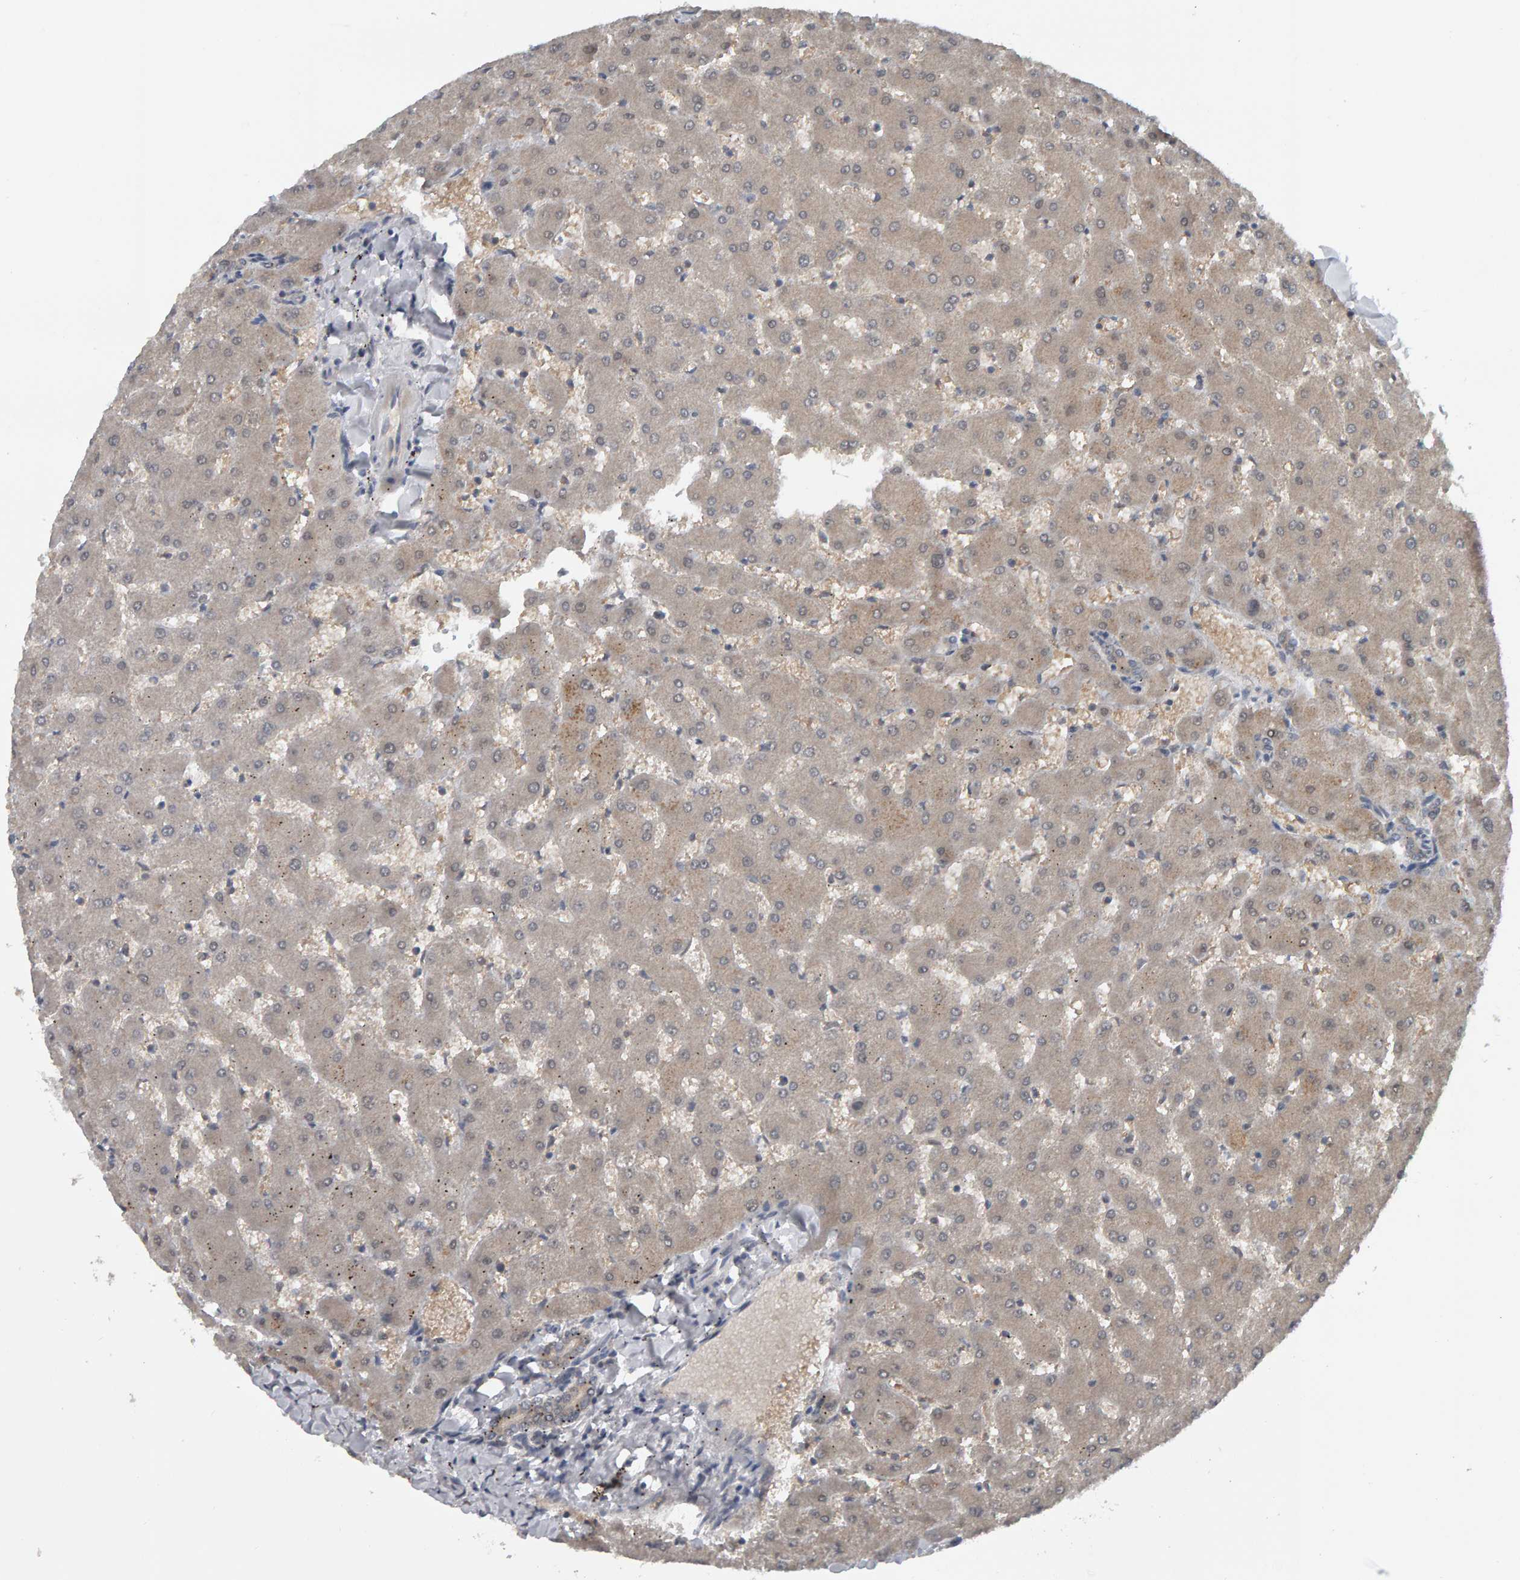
{"staining": {"intensity": "weak", "quantity": "25%-75%", "location": "cytoplasmic/membranous"}, "tissue": "liver", "cell_type": "Cholangiocytes", "image_type": "normal", "snomed": [{"axis": "morphology", "description": "Normal tissue, NOS"}, {"axis": "topography", "description": "Liver"}], "caption": "Immunohistochemistry (IHC) of unremarkable human liver displays low levels of weak cytoplasmic/membranous expression in about 25%-75% of cholangiocytes.", "gene": "COASY", "patient": {"sex": "female", "age": 63}}